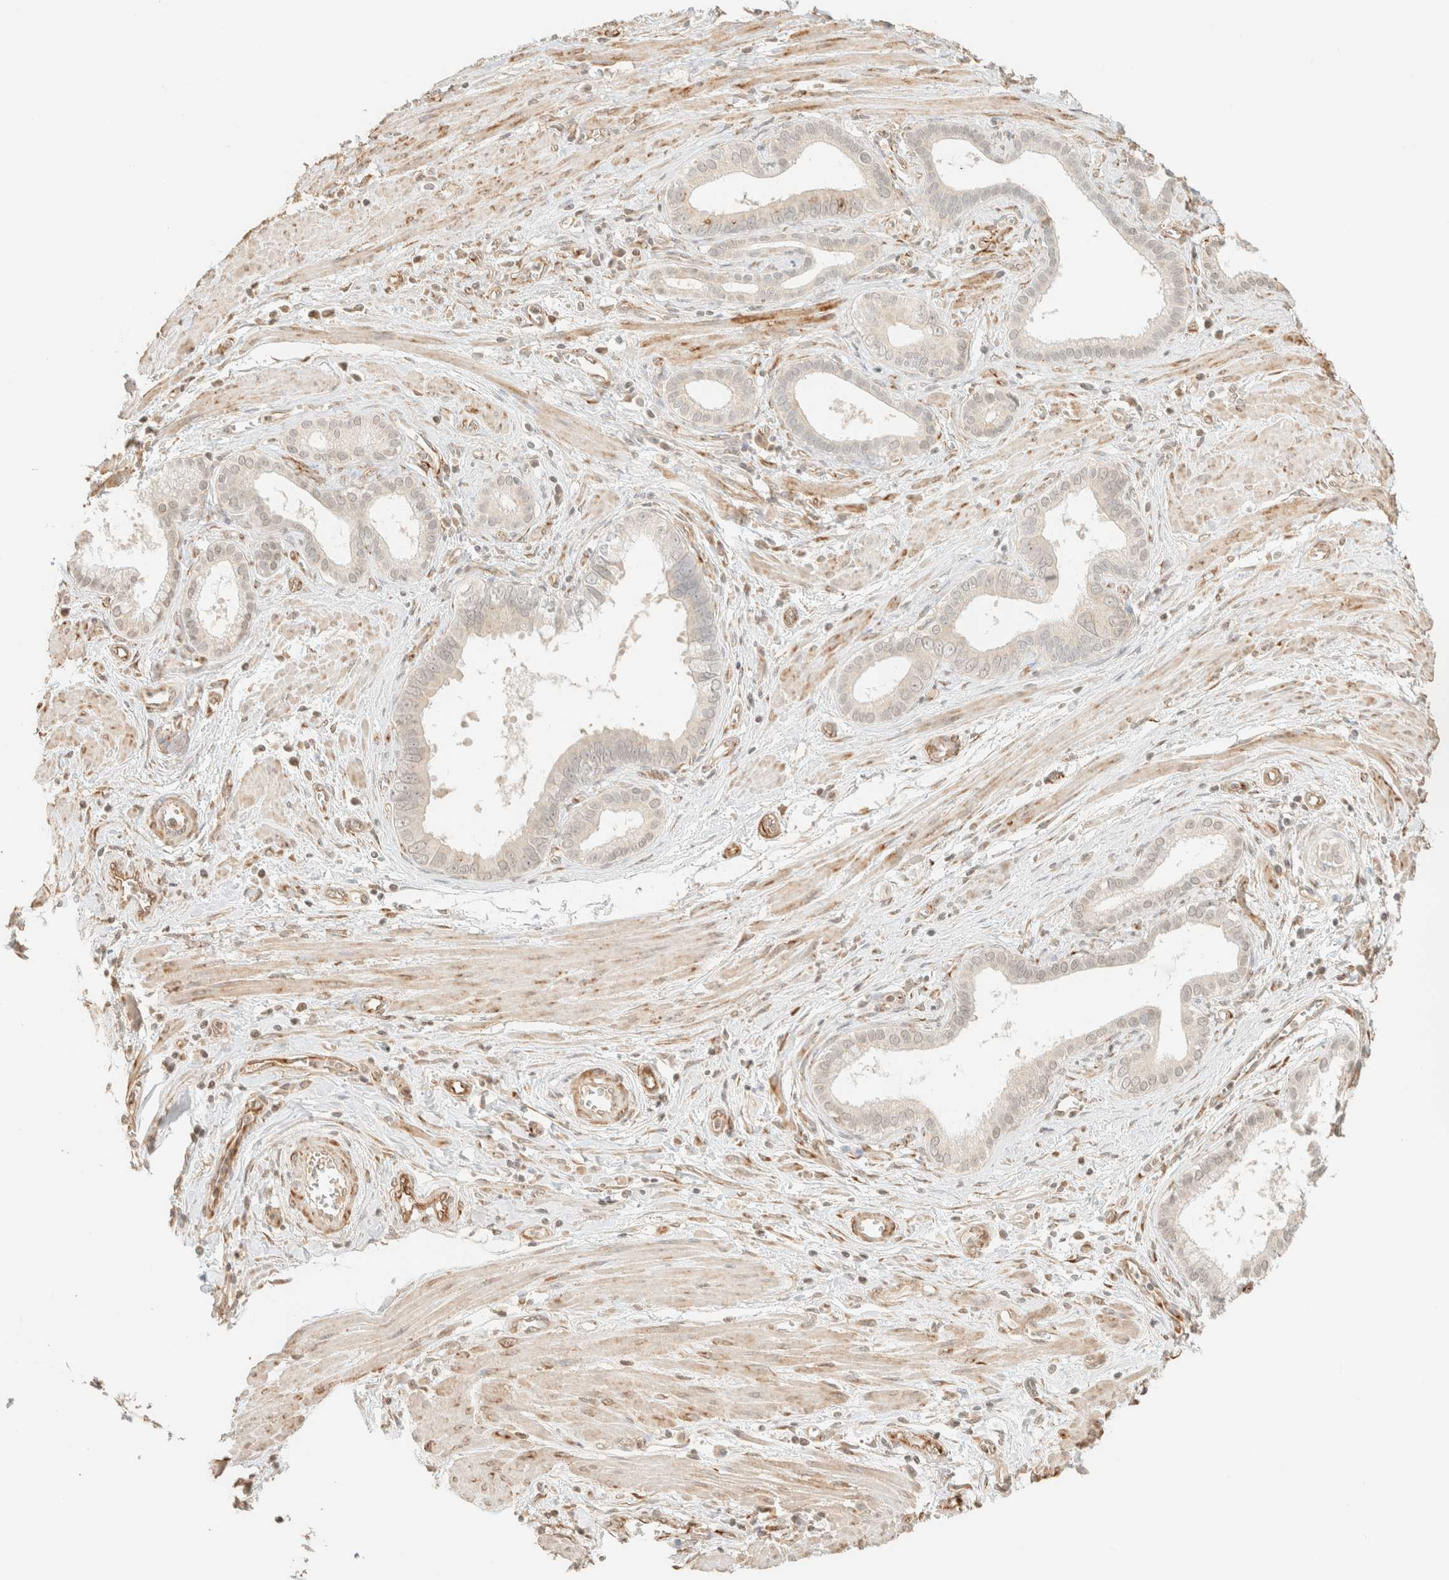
{"staining": {"intensity": "negative", "quantity": "none", "location": "none"}, "tissue": "pancreatic cancer", "cell_type": "Tumor cells", "image_type": "cancer", "snomed": [{"axis": "morphology", "description": "Normal tissue, NOS"}, {"axis": "topography", "description": "Lymph node"}], "caption": "Immunohistochemistry micrograph of neoplastic tissue: human pancreatic cancer stained with DAB (3,3'-diaminobenzidine) shows no significant protein positivity in tumor cells.", "gene": "SPARCL1", "patient": {"sex": "male", "age": 50}}